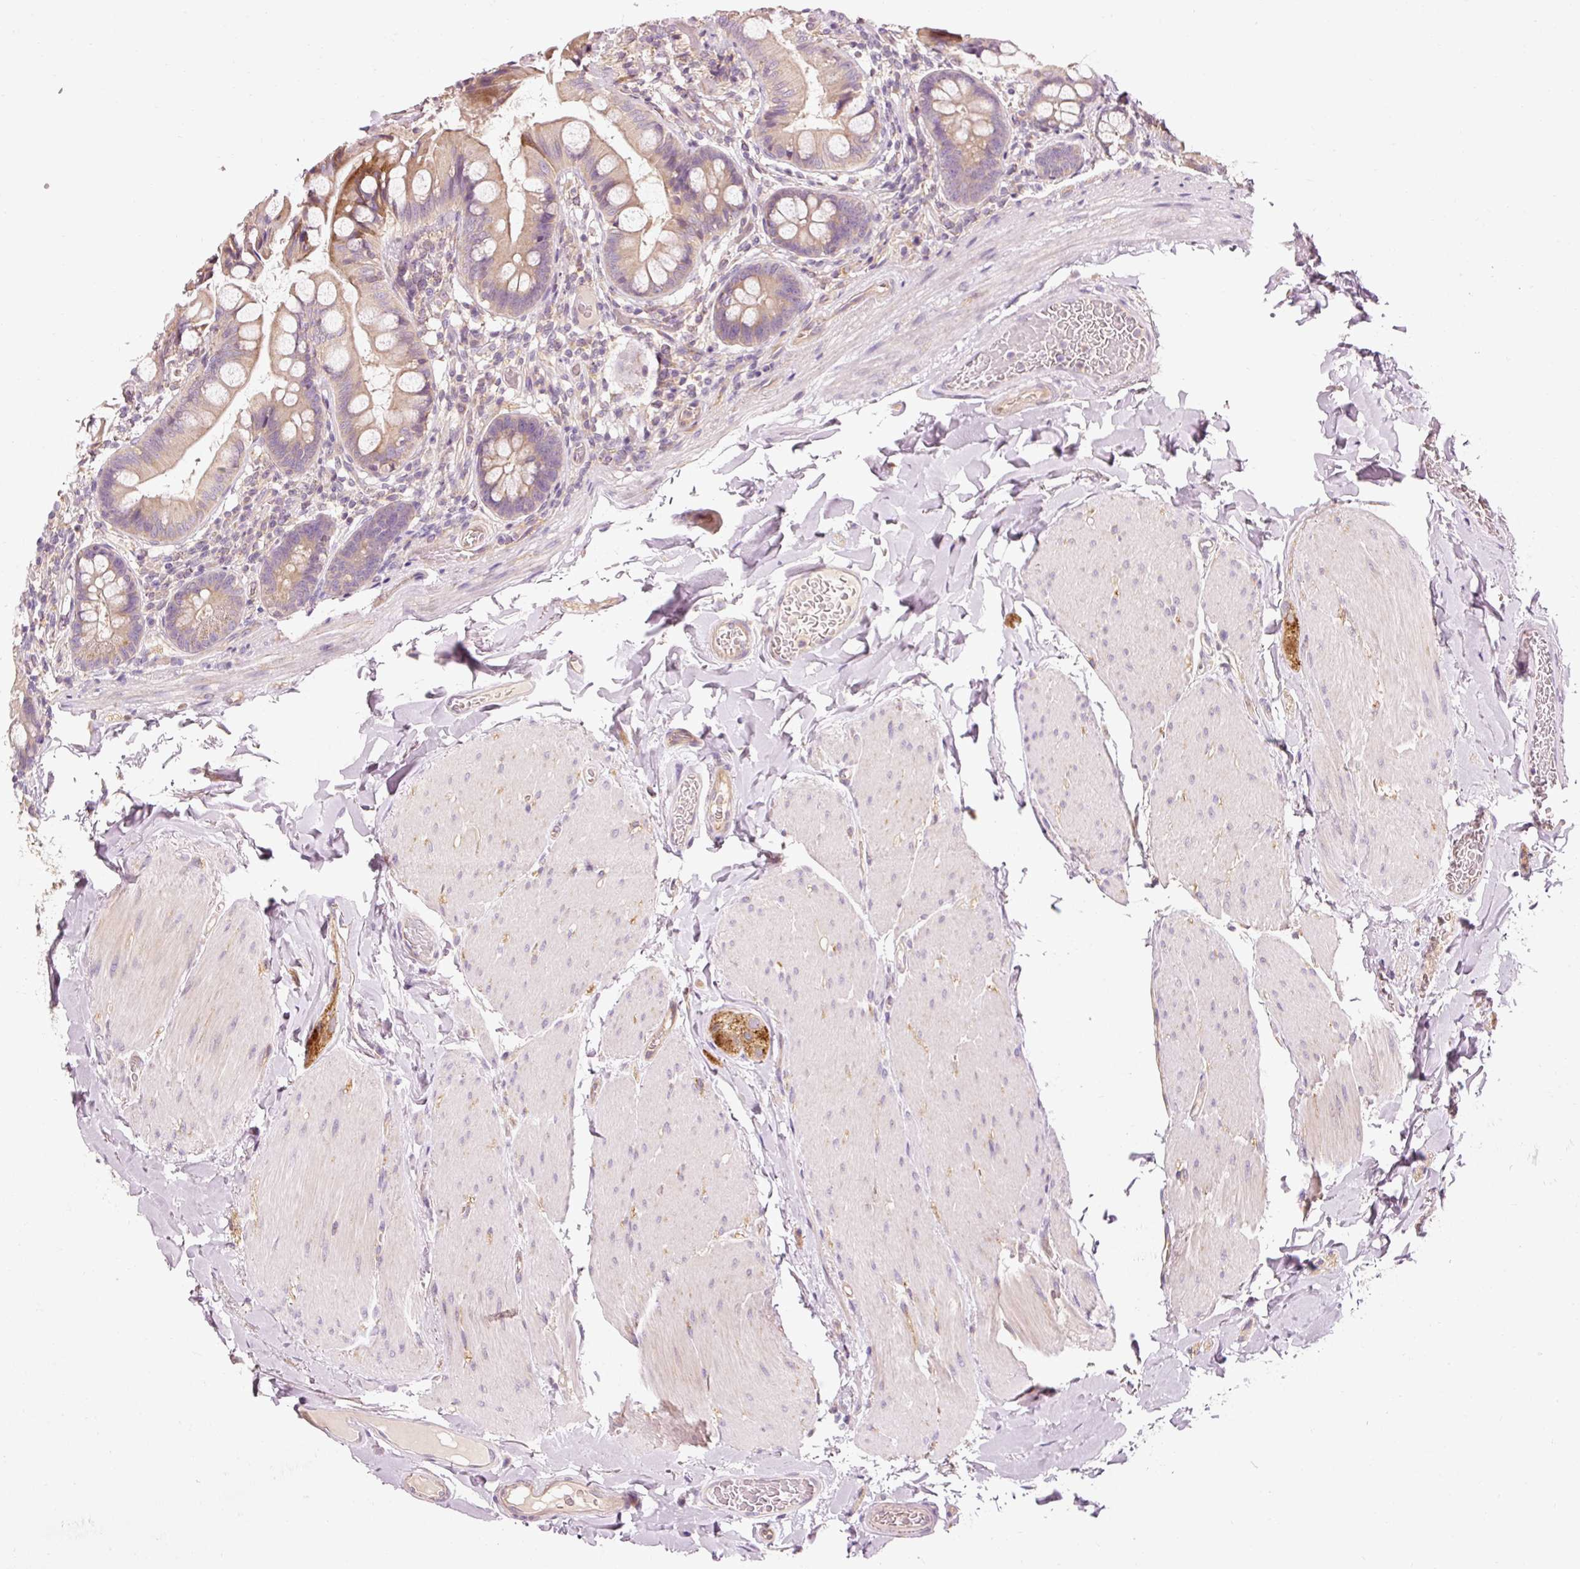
{"staining": {"intensity": "moderate", "quantity": ">75%", "location": "cytoplasmic/membranous"}, "tissue": "small intestine", "cell_type": "Glandular cells", "image_type": "normal", "snomed": [{"axis": "morphology", "description": "Normal tissue, NOS"}, {"axis": "topography", "description": "Small intestine"}], "caption": "A brown stain shows moderate cytoplasmic/membranous staining of a protein in glandular cells of normal human small intestine.", "gene": "NAPA", "patient": {"sex": "male", "age": 70}}